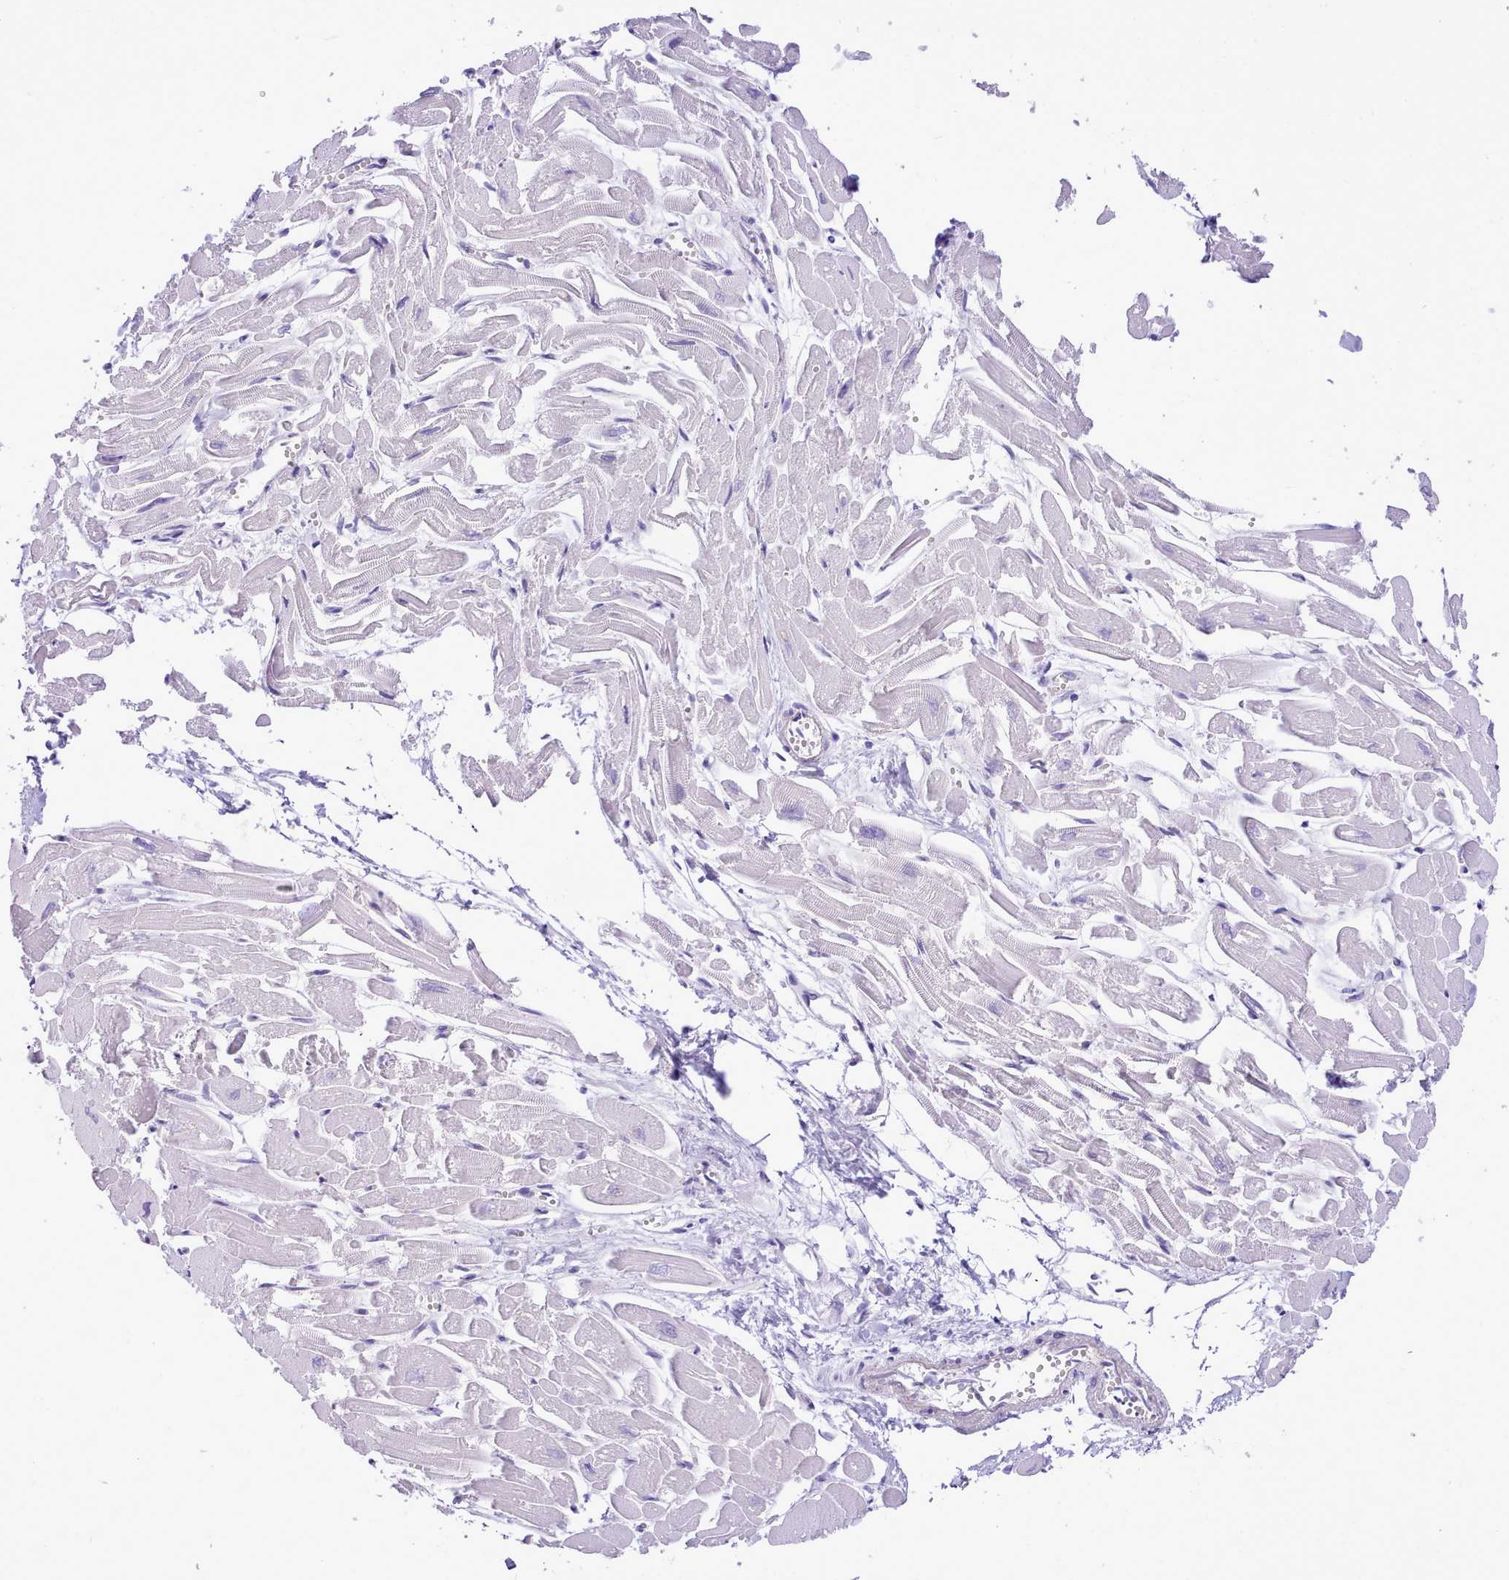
{"staining": {"intensity": "negative", "quantity": "none", "location": "none"}, "tissue": "heart muscle", "cell_type": "Cardiomyocytes", "image_type": "normal", "snomed": [{"axis": "morphology", "description": "Normal tissue, NOS"}, {"axis": "topography", "description": "Heart"}], "caption": "A high-resolution image shows immunohistochemistry (IHC) staining of normal heart muscle, which displays no significant staining in cardiomyocytes. The staining was performed using DAB (3,3'-diaminobenzidine) to visualize the protein expression in brown, while the nuclei were stained in blue with hematoxylin (Magnification: 20x).", "gene": "LRRC37A2", "patient": {"sex": "male", "age": 54}}